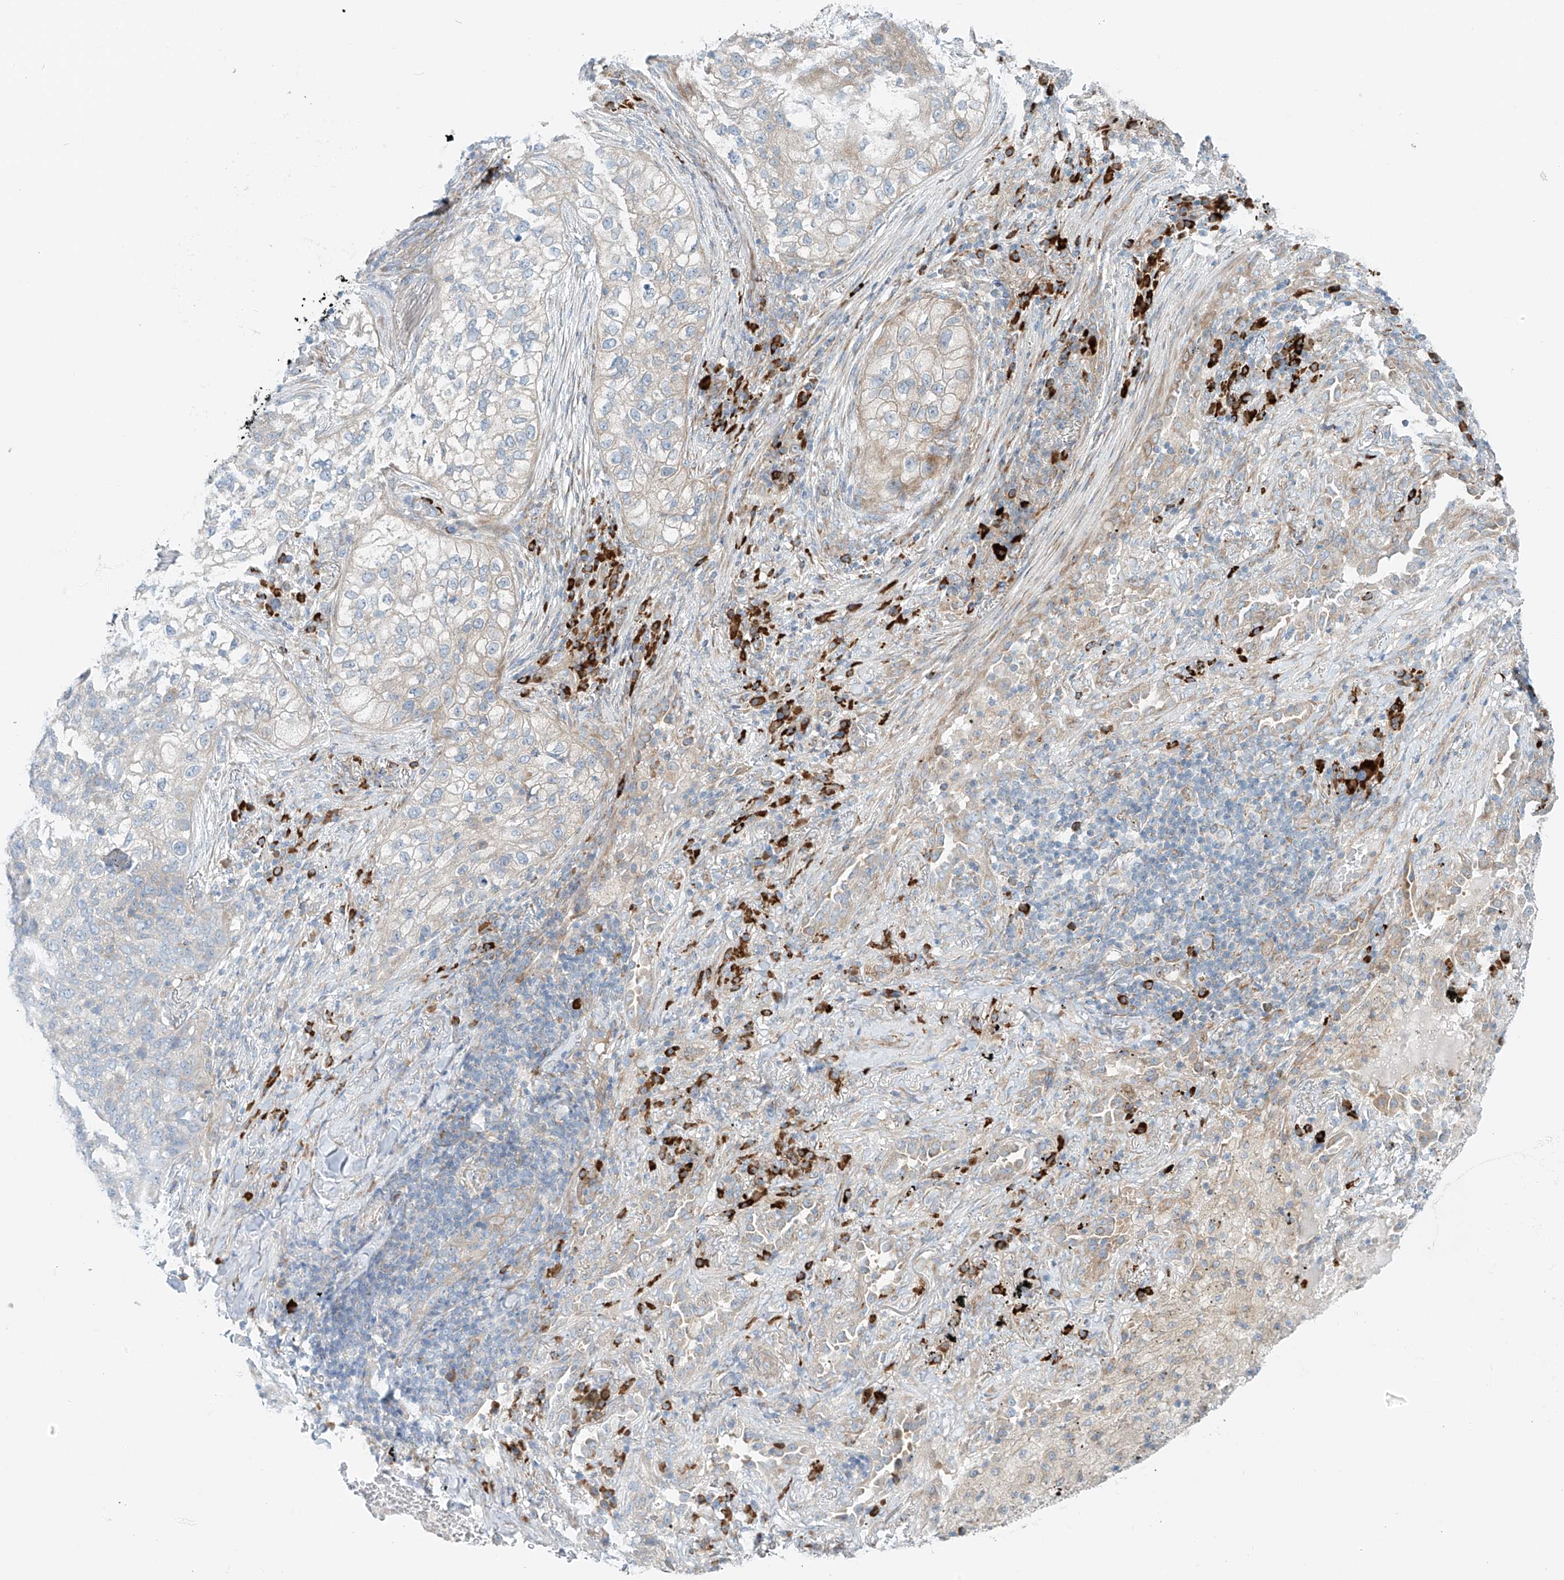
{"staining": {"intensity": "negative", "quantity": "none", "location": "none"}, "tissue": "lung cancer", "cell_type": "Tumor cells", "image_type": "cancer", "snomed": [{"axis": "morphology", "description": "Squamous cell carcinoma, NOS"}, {"axis": "topography", "description": "Lung"}], "caption": "High power microscopy histopathology image of an IHC photomicrograph of lung squamous cell carcinoma, revealing no significant positivity in tumor cells.", "gene": "EIPR1", "patient": {"sex": "female", "age": 63}}